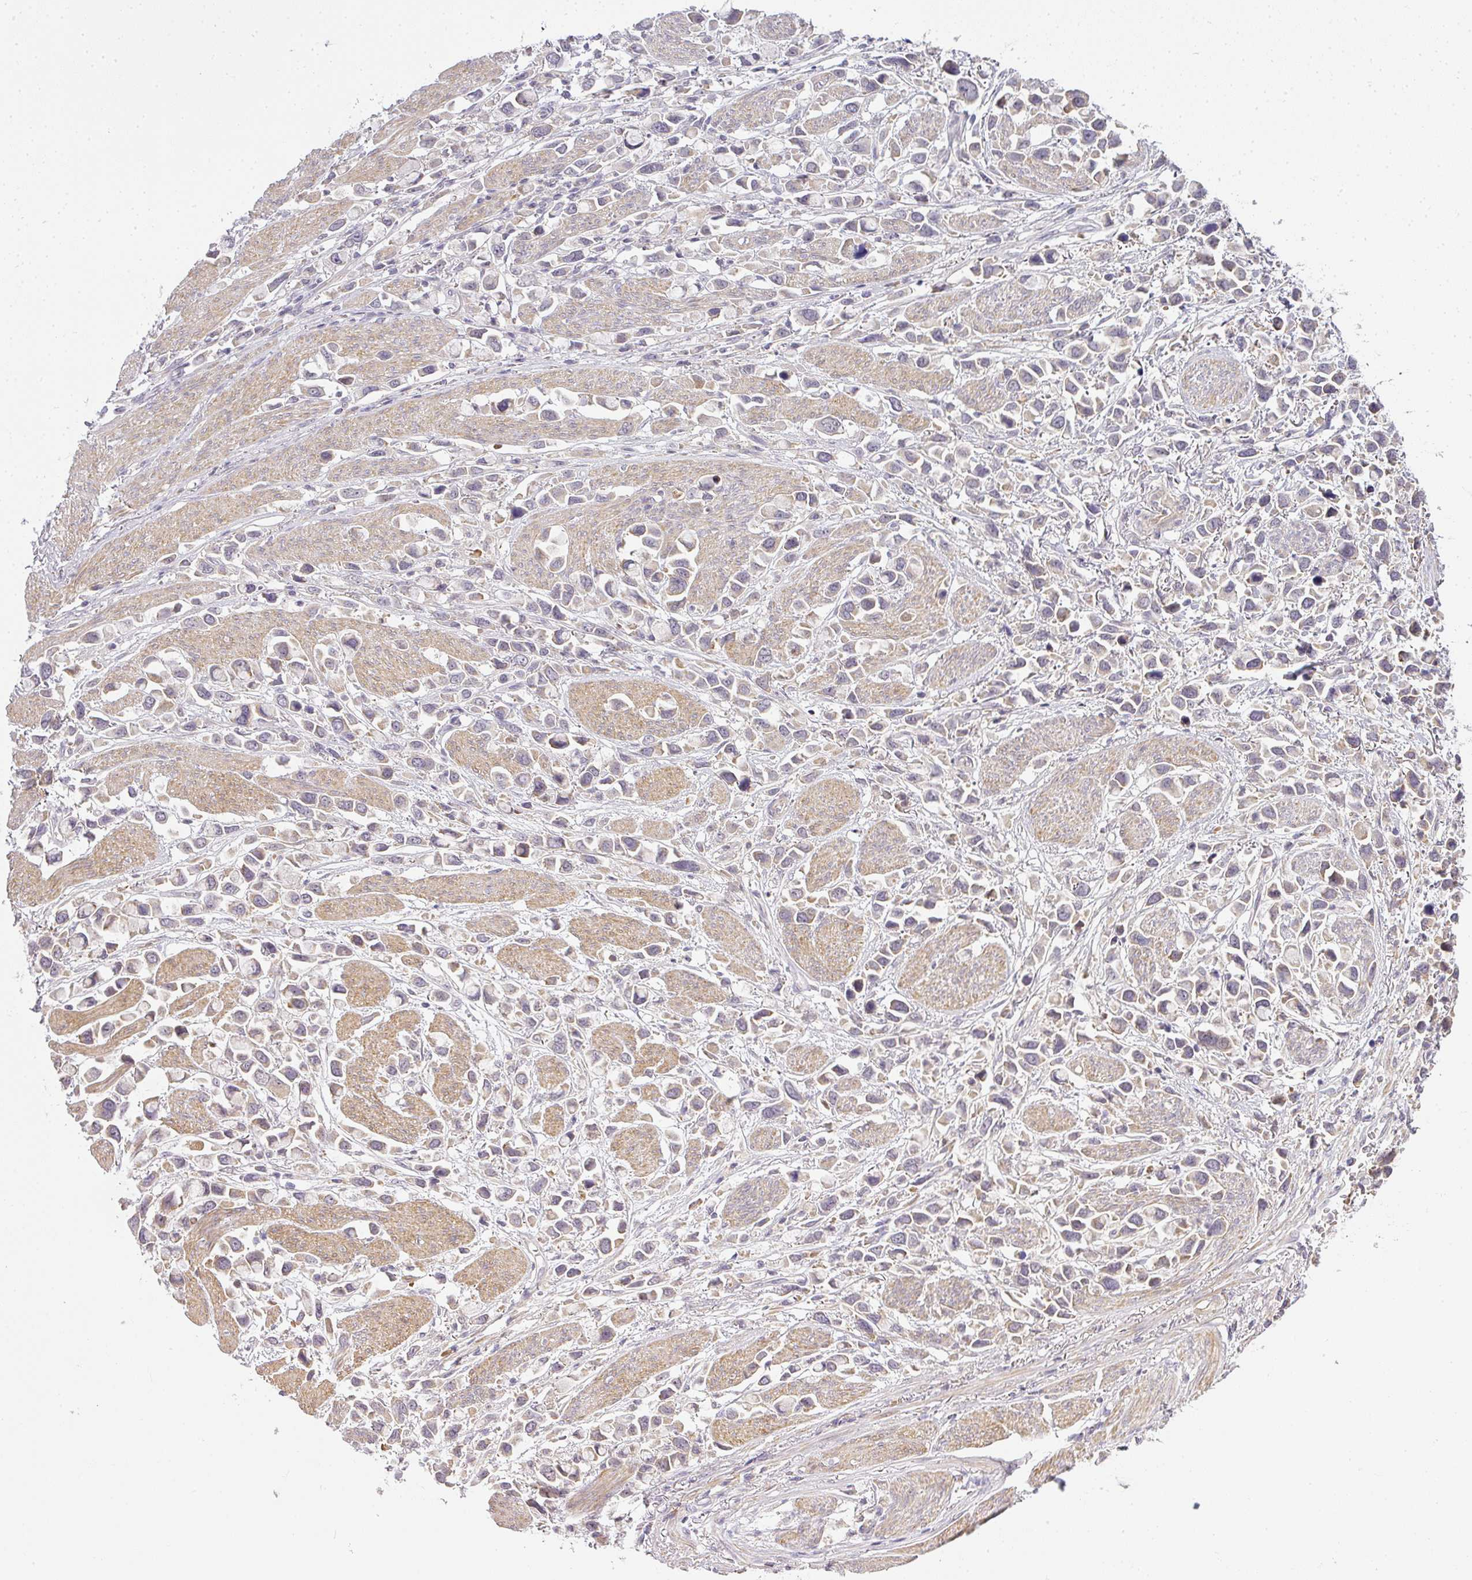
{"staining": {"intensity": "weak", "quantity": "<25%", "location": "cytoplasmic/membranous"}, "tissue": "stomach cancer", "cell_type": "Tumor cells", "image_type": "cancer", "snomed": [{"axis": "morphology", "description": "Adenocarcinoma, NOS"}, {"axis": "topography", "description": "Stomach"}], "caption": "A histopathology image of adenocarcinoma (stomach) stained for a protein demonstrates no brown staining in tumor cells. (DAB (3,3'-diaminobenzidine) immunohistochemistry (IHC), high magnification).", "gene": "MED19", "patient": {"sex": "female", "age": 81}}